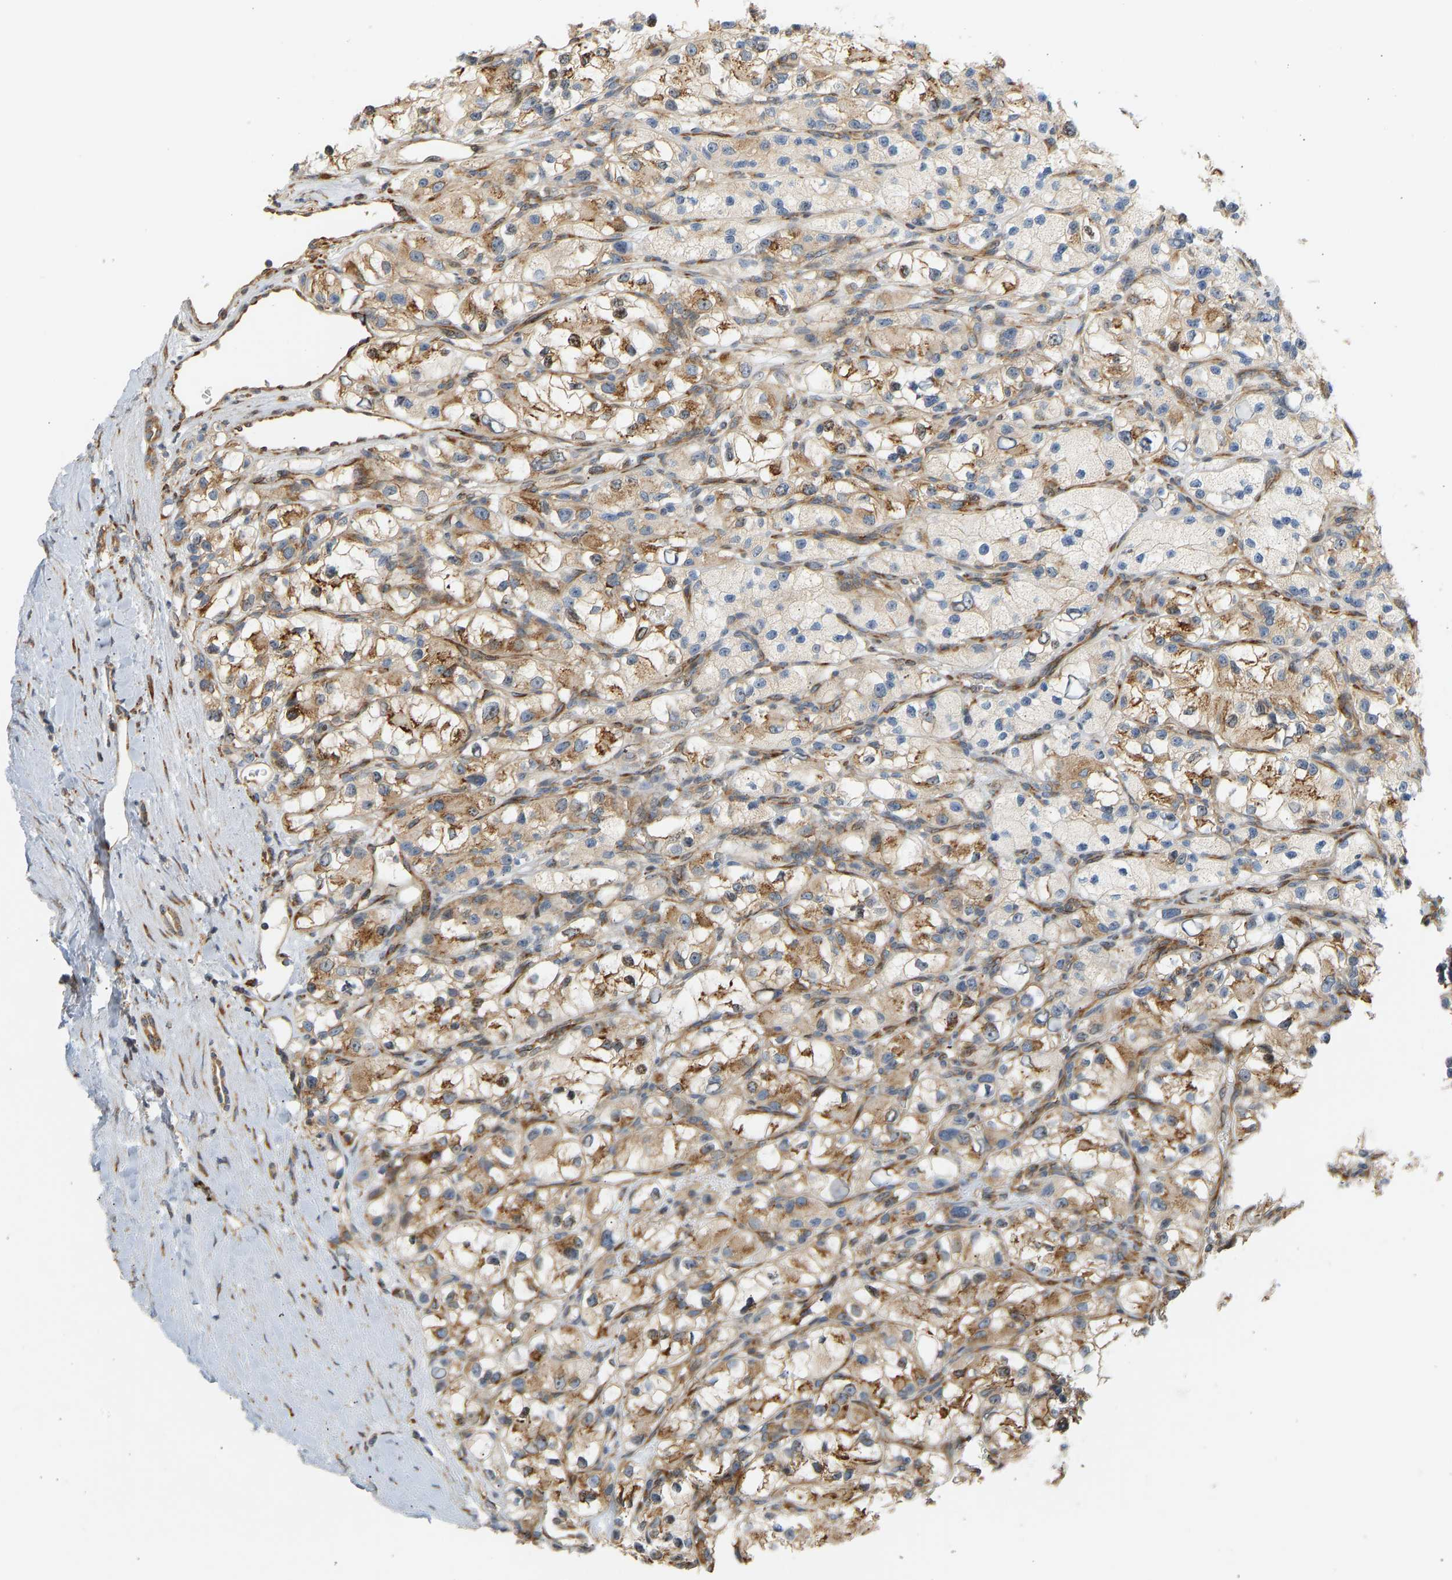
{"staining": {"intensity": "moderate", "quantity": ">75%", "location": "cytoplasmic/membranous"}, "tissue": "renal cancer", "cell_type": "Tumor cells", "image_type": "cancer", "snomed": [{"axis": "morphology", "description": "Adenocarcinoma, NOS"}, {"axis": "topography", "description": "Kidney"}], "caption": "Immunohistochemistry (IHC) photomicrograph of neoplastic tissue: renal cancer stained using IHC displays medium levels of moderate protein expression localized specifically in the cytoplasmic/membranous of tumor cells, appearing as a cytoplasmic/membranous brown color.", "gene": "RPS14", "patient": {"sex": "female", "age": 57}}